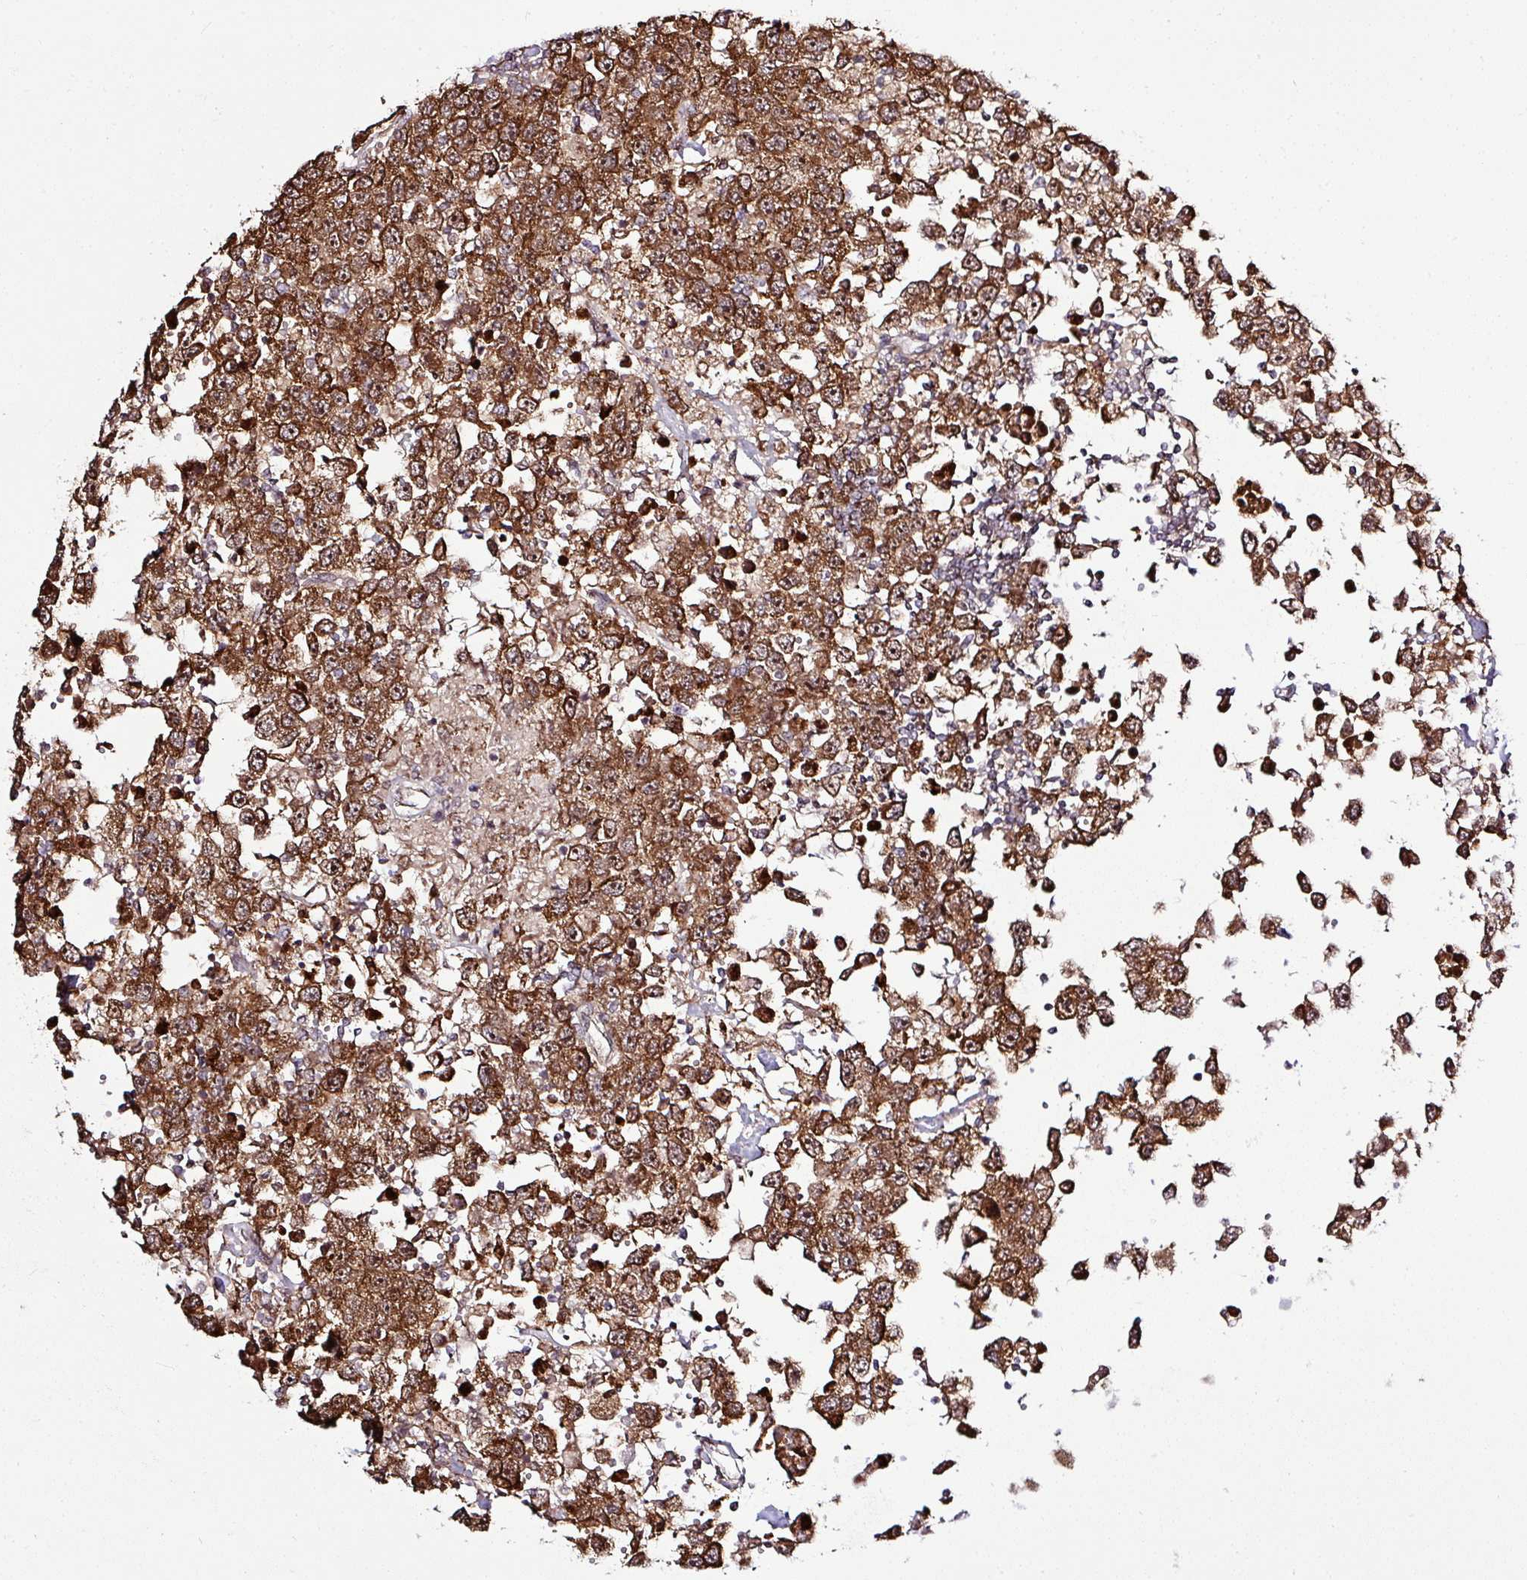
{"staining": {"intensity": "moderate", "quantity": ">75%", "location": "cytoplasmic/membranous,nuclear"}, "tissue": "testis cancer", "cell_type": "Tumor cells", "image_type": "cancer", "snomed": [{"axis": "morphology", "description": "Carcinoma, Embryonal, NOS"}, {"axis": "topography", "description": "Testis"}], "caption": "High-power microscopy captured an immunohistochemistry (IHC) micrograph of testis cancer, revealing moderate cytoplasmic/membranous and nuclear staining in approximately >75% of tumor cells. (Stains: DAB in brown, nuclei in blue, Microscopy: brightfield microscopy at high magnification).", "gene": "FAM153A", "patient": {"sex": "male", "age": 83}}